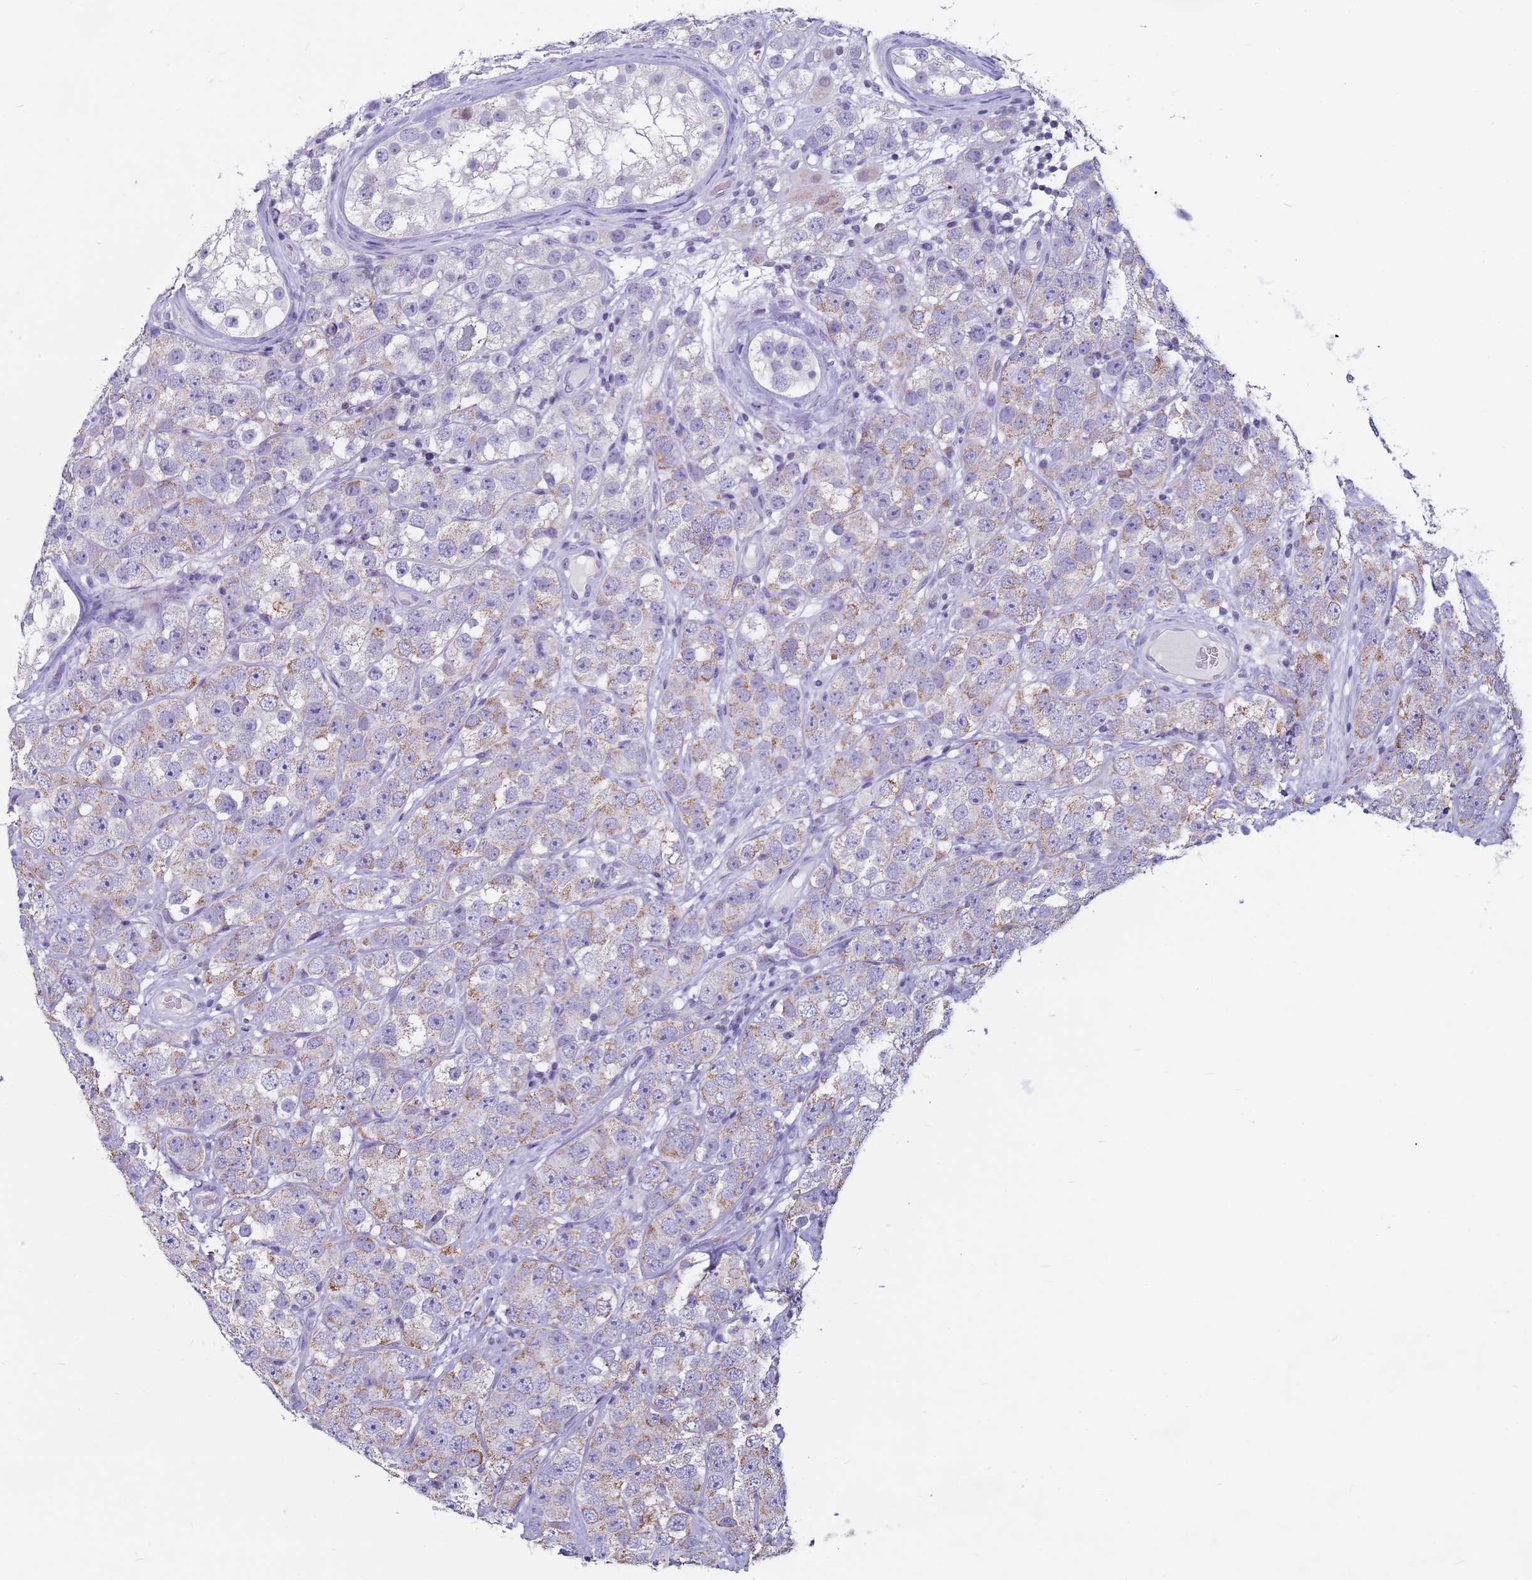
{"staining": {"intensity": "moderate", "quantity": ">75%", "location": "cytoplasmic/membranous"}, "tissue": "testis cancer", "cell_type": "Tumor cells", "image_type": "cancer", "snomed": [{"axis": "morphology", "description": "Seminoma, NOS"}, {"axis": "topography", "description": "Testis"}], "caption": "This photomicrograph displays immunohistochemistry (IHC) staining of human seminoma (testis), with medium moderate cytoplasmic/membranous expression in approximately >75% of tumor cells.", "gene": "CDK2AP2", "patient": {"sex": "male", "age": 28}}